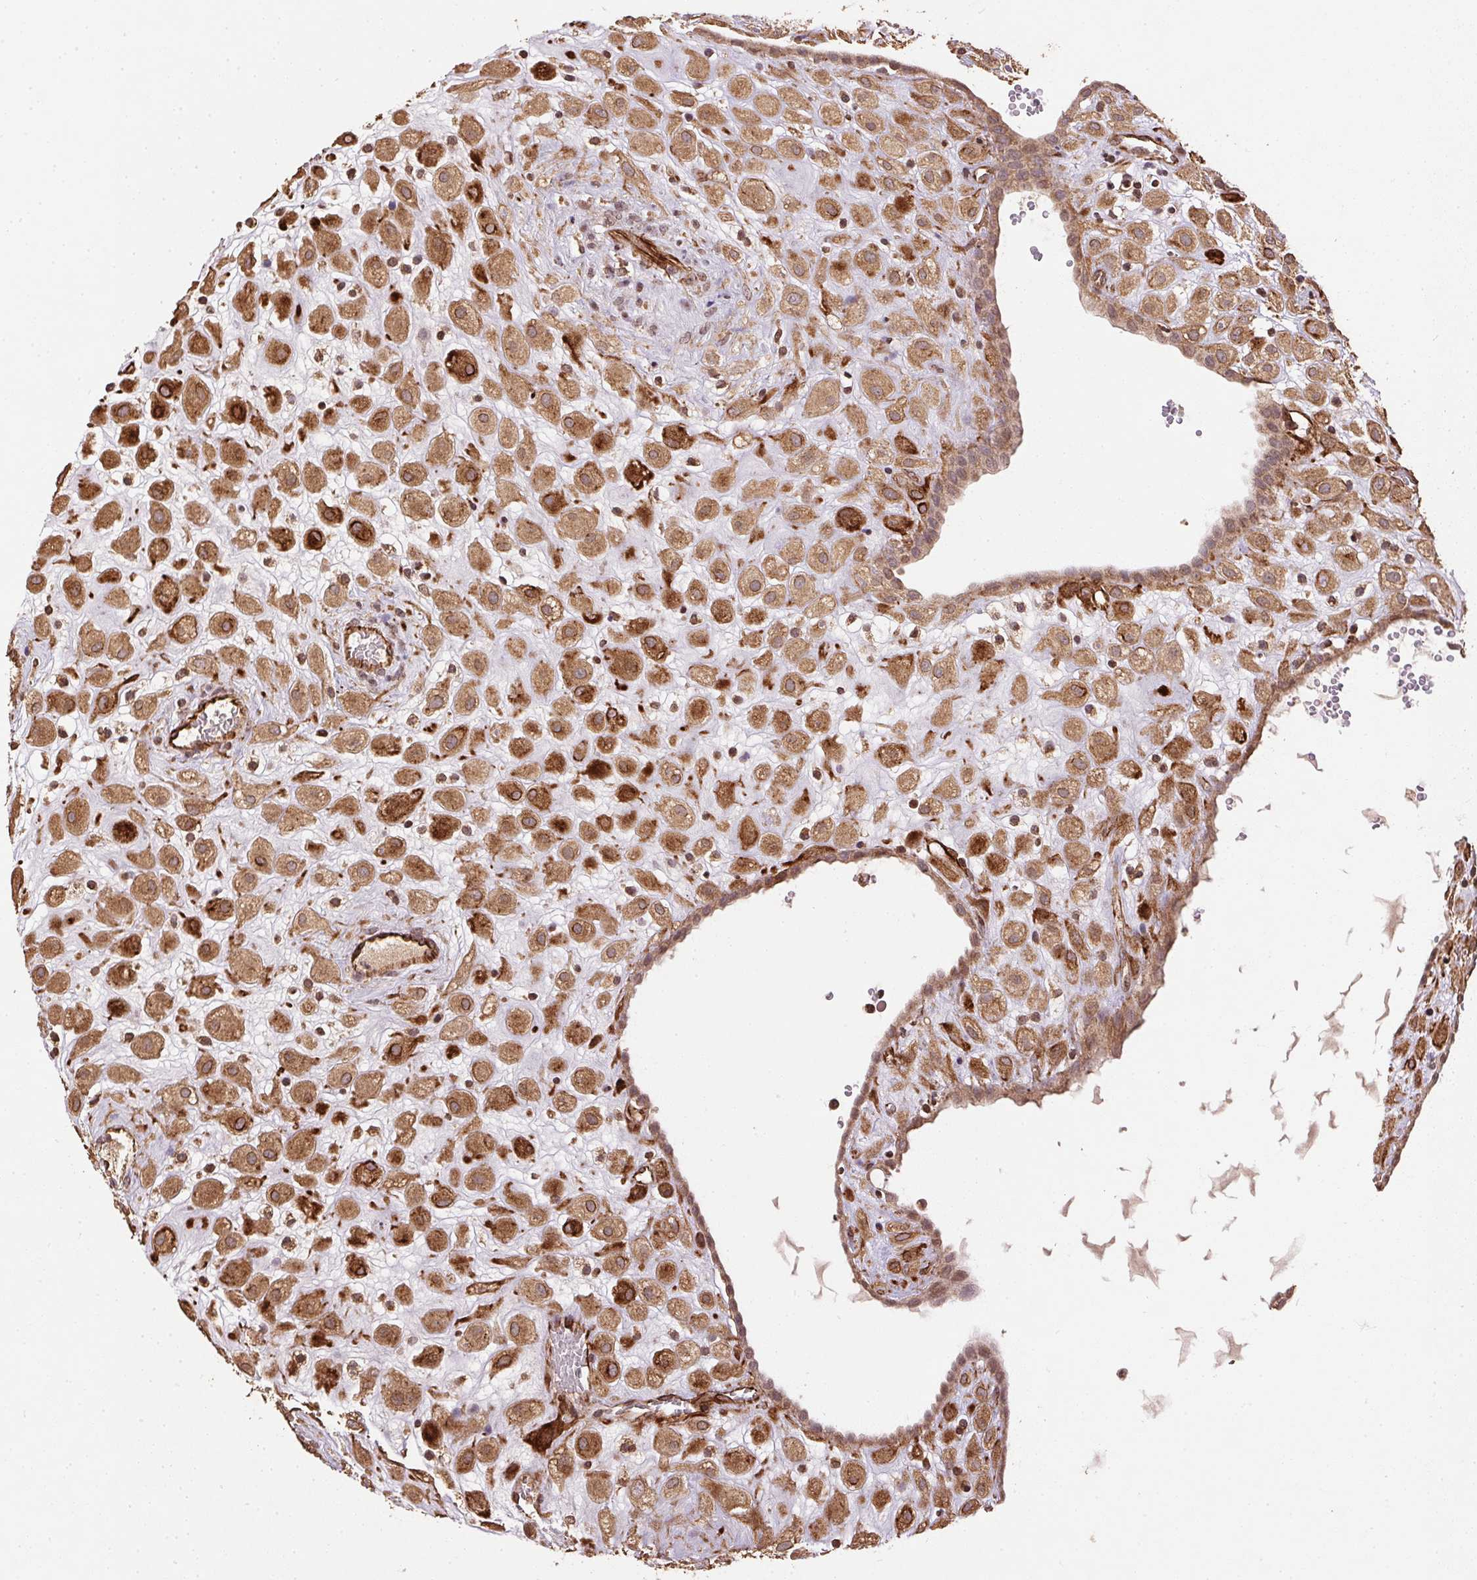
{"staining": {"intensity": "moderate", "quantity": ">75%", "location": "cytoplasmic/membranous"}, "tissue": "placenta", "cell_type": "Decidual cells", "image_type": "normal", "snomed": [{"axis": "morphology", "description": "Normal tissue, NOS"}, {"axis": "topography", "description": "Placenta"}], "caption": "A brown stain labels moderate cytoplasmic/membranous staining of a protein in decidual cells of benign human placenta. (DAB (3,3'-diaminobenzidine) IHC, brown staining for protein, blue staining for nuclei).", "gene": "SPRED2", "patient": {"sex": "female", "age": 24}}